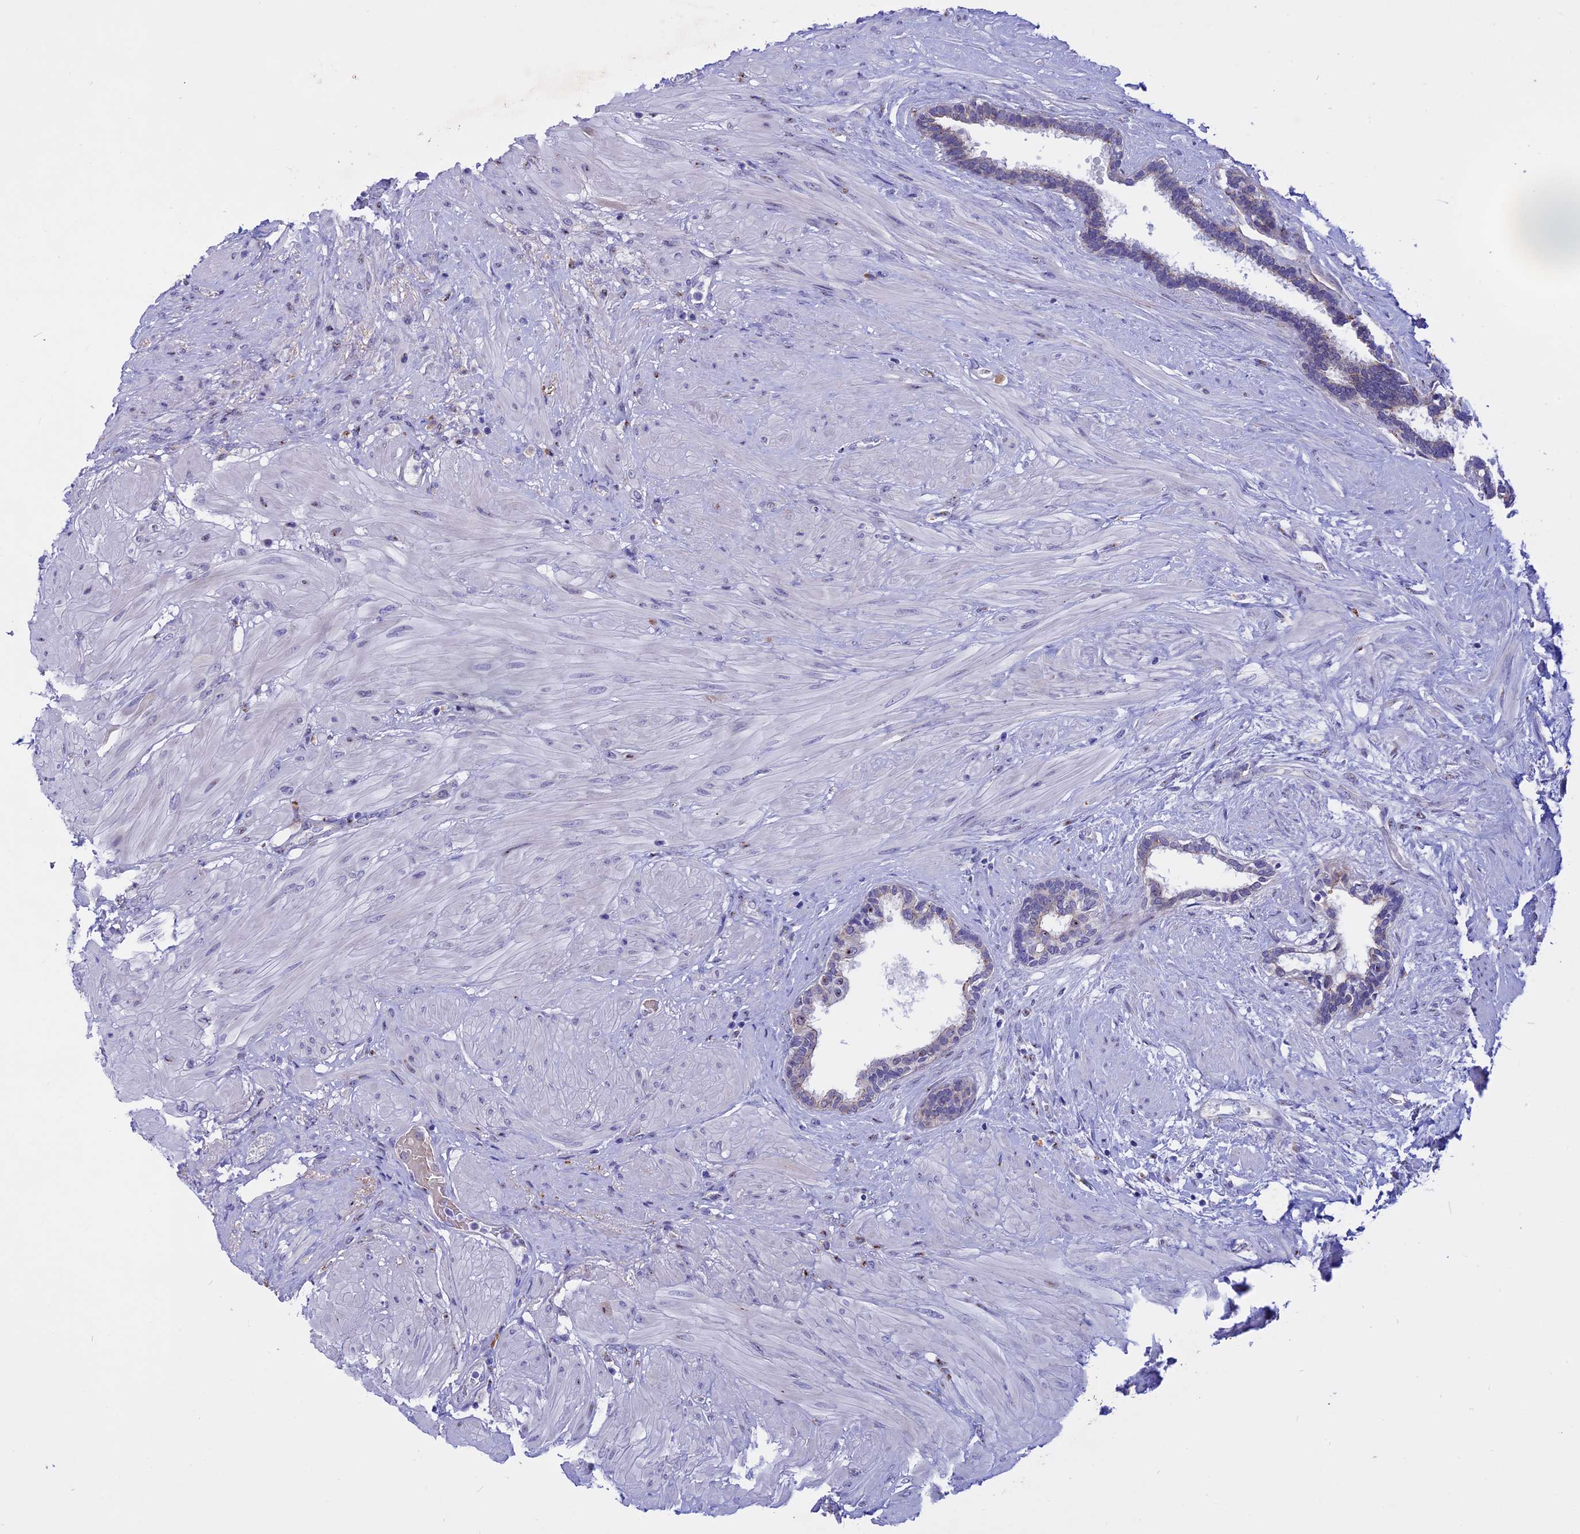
{"staining": {"intensity": "moderate", "quantity": "<25%", "location": "cytoplasmic/membranous"}, "tissue": "prostate", "cell_type": "Glandular cells", "image_type": "normal", "snomed": [{"axis": "morphology", "description": "Normal tissue, NOS"}, {"axis": "topography", "description": "Prostate"}], "caption": "Glandular cells exhibit low levels of moderate cytoplasmic/membranous expression in approximately <25% of cells in unremarkable human prostate.", "gene": "GK5", "patient": {"sex": "male", "age": 48}}